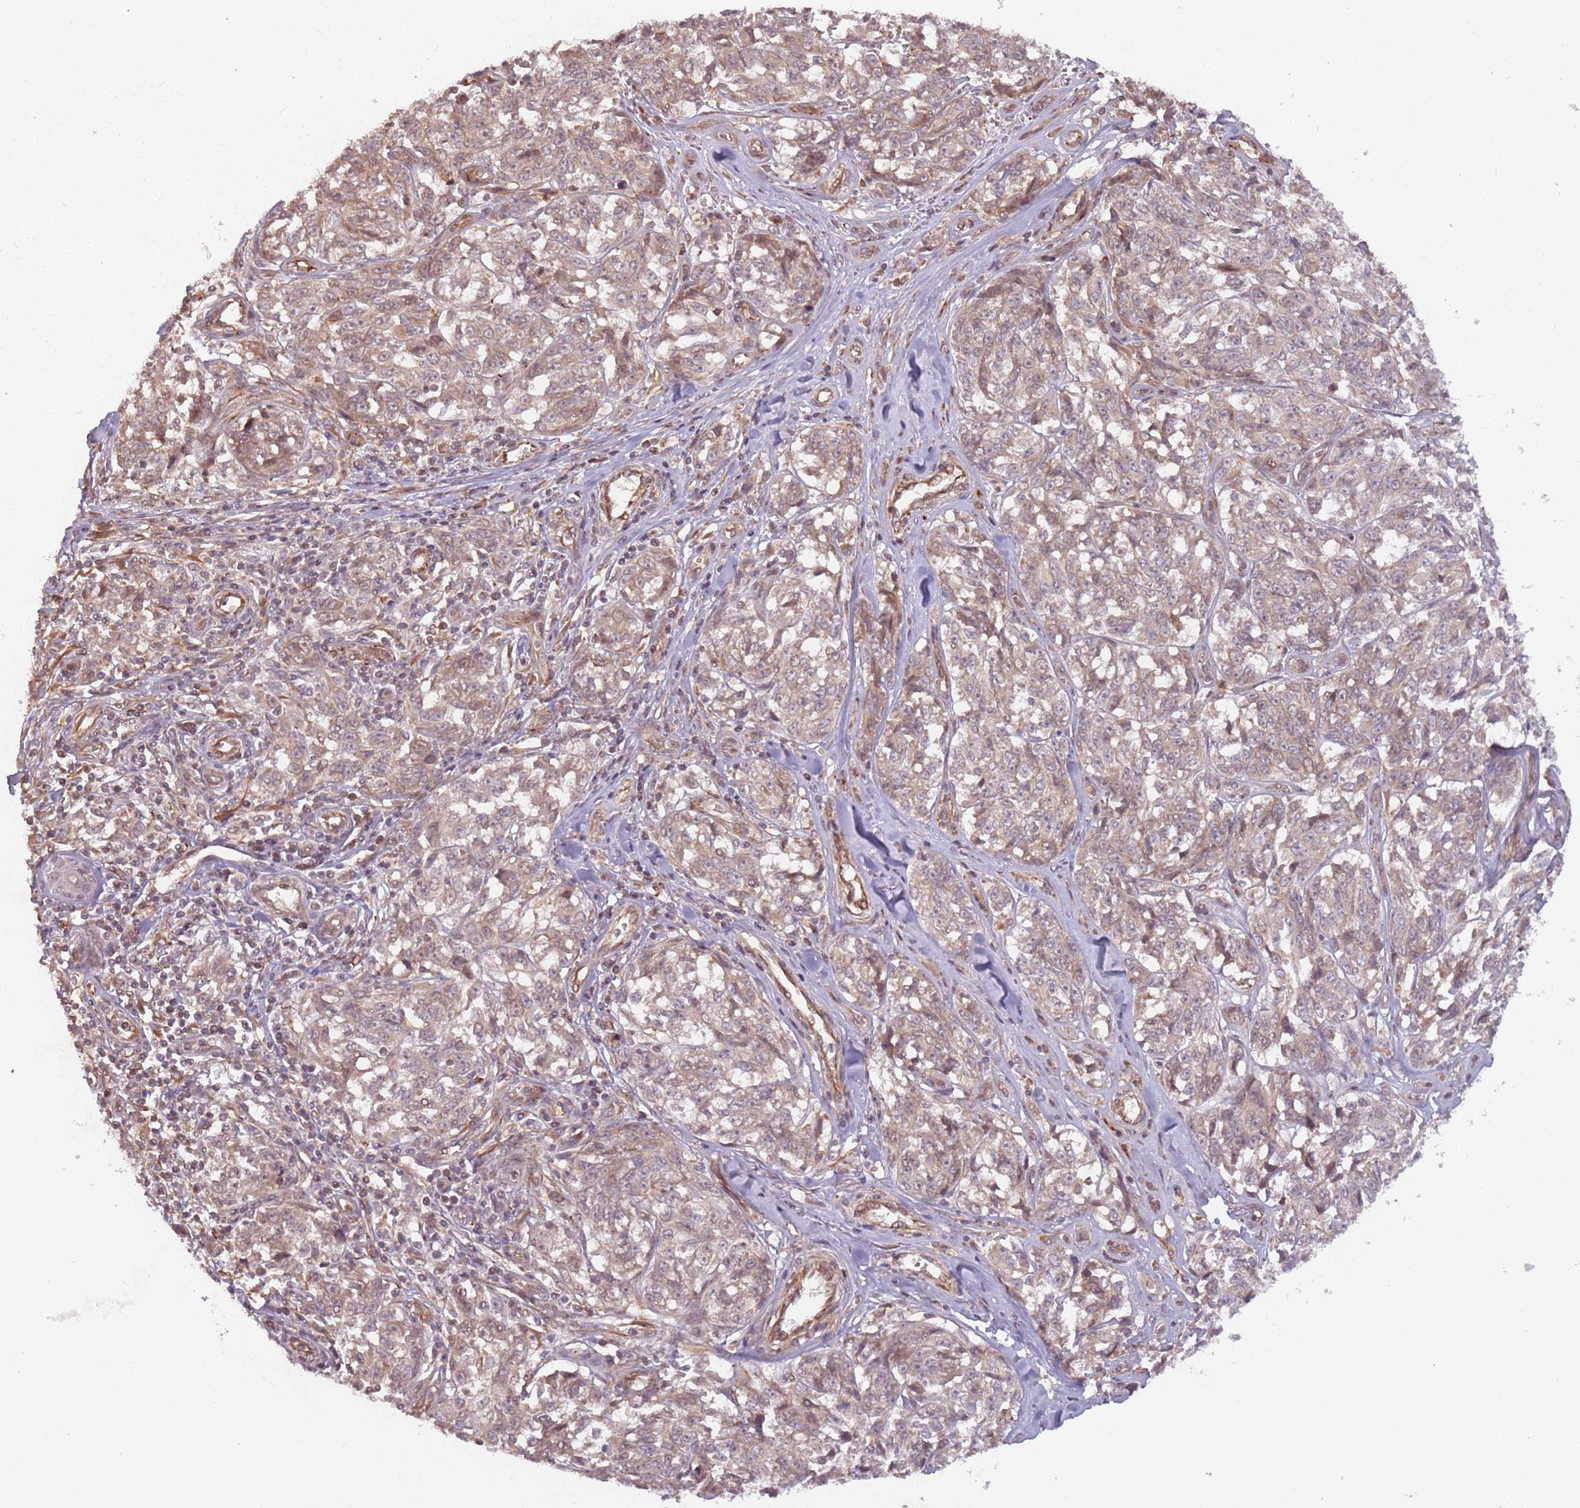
{"staining": {"intensity": "weak", "quantity": "25%-75%", "location": "cytoplasmic/membranous"}, "tissue": "melanoma", "cell_type": "Tumor cells", "image_type": "cancer", "snomed": [{"axis": "morphology", "description": "Normal tissue, NOS"}, {"axis": "morphology", "description": "Malignant melanoma, NOS"}, {"axis": "topography", "description": "Skin"}], "caption": "A brown stain labels weak cytoplasmic/membranous positivity of a protein in melanoma tumor cells.", "gene": "GPR180", "patient": {"sex": "female", "age": 64}}